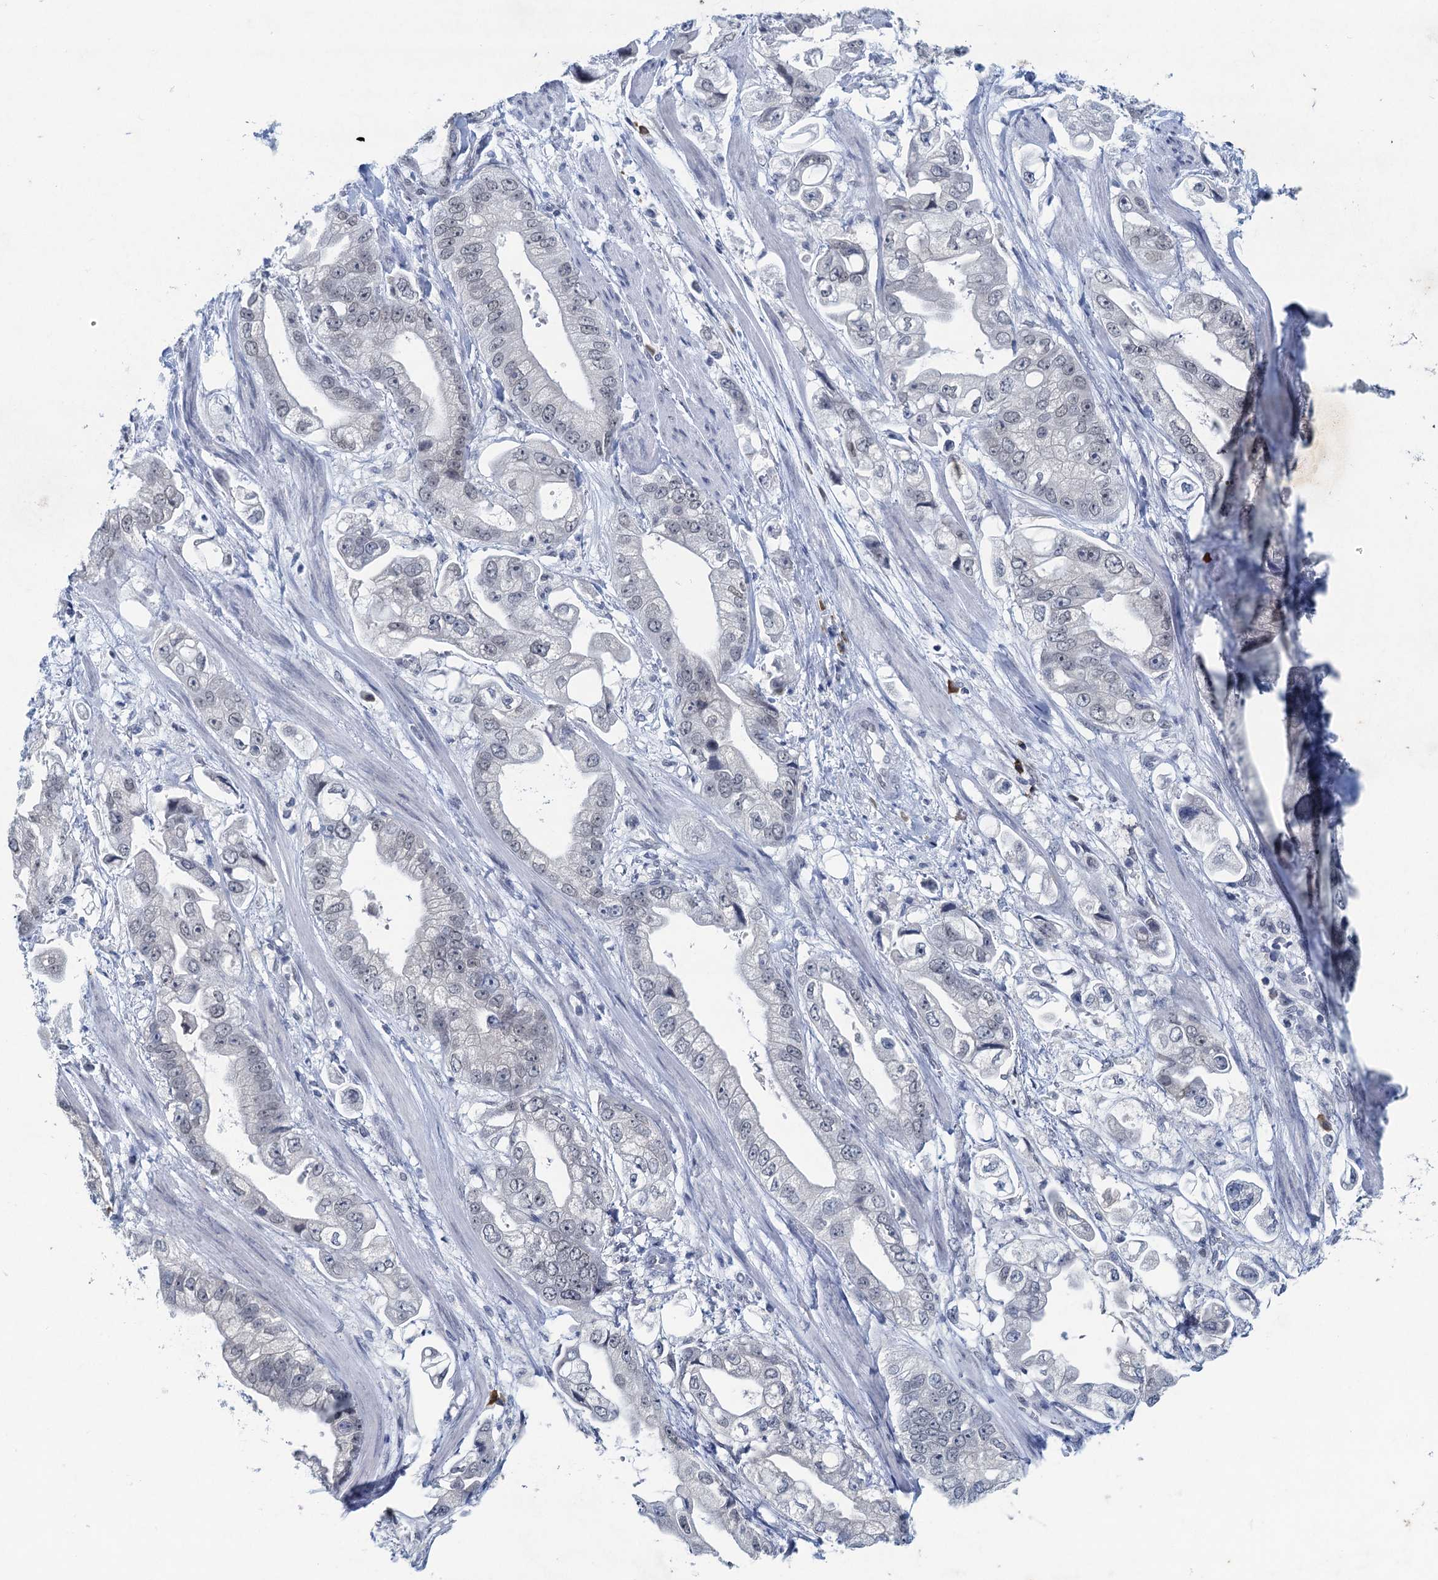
{"staining": {"intensity": "weak", "quantity": "<25%", "location": "nuclear"}, "tissue": "stomach cancer", "cell_type": "Tumor cells", "image_type": "cancer", "snomed": [{"axis": "morphology", "description": "Adenocarcinoma, NOS"}, {"axis": "topography", "description": "Stomach"}], "caption": "A photomicrograph of stomach cancer stained for a protein demonstrates no brown staining in tumor cells.", "gene": "HAPSTR1", "patient": {"sex": "male", "age": 62}}